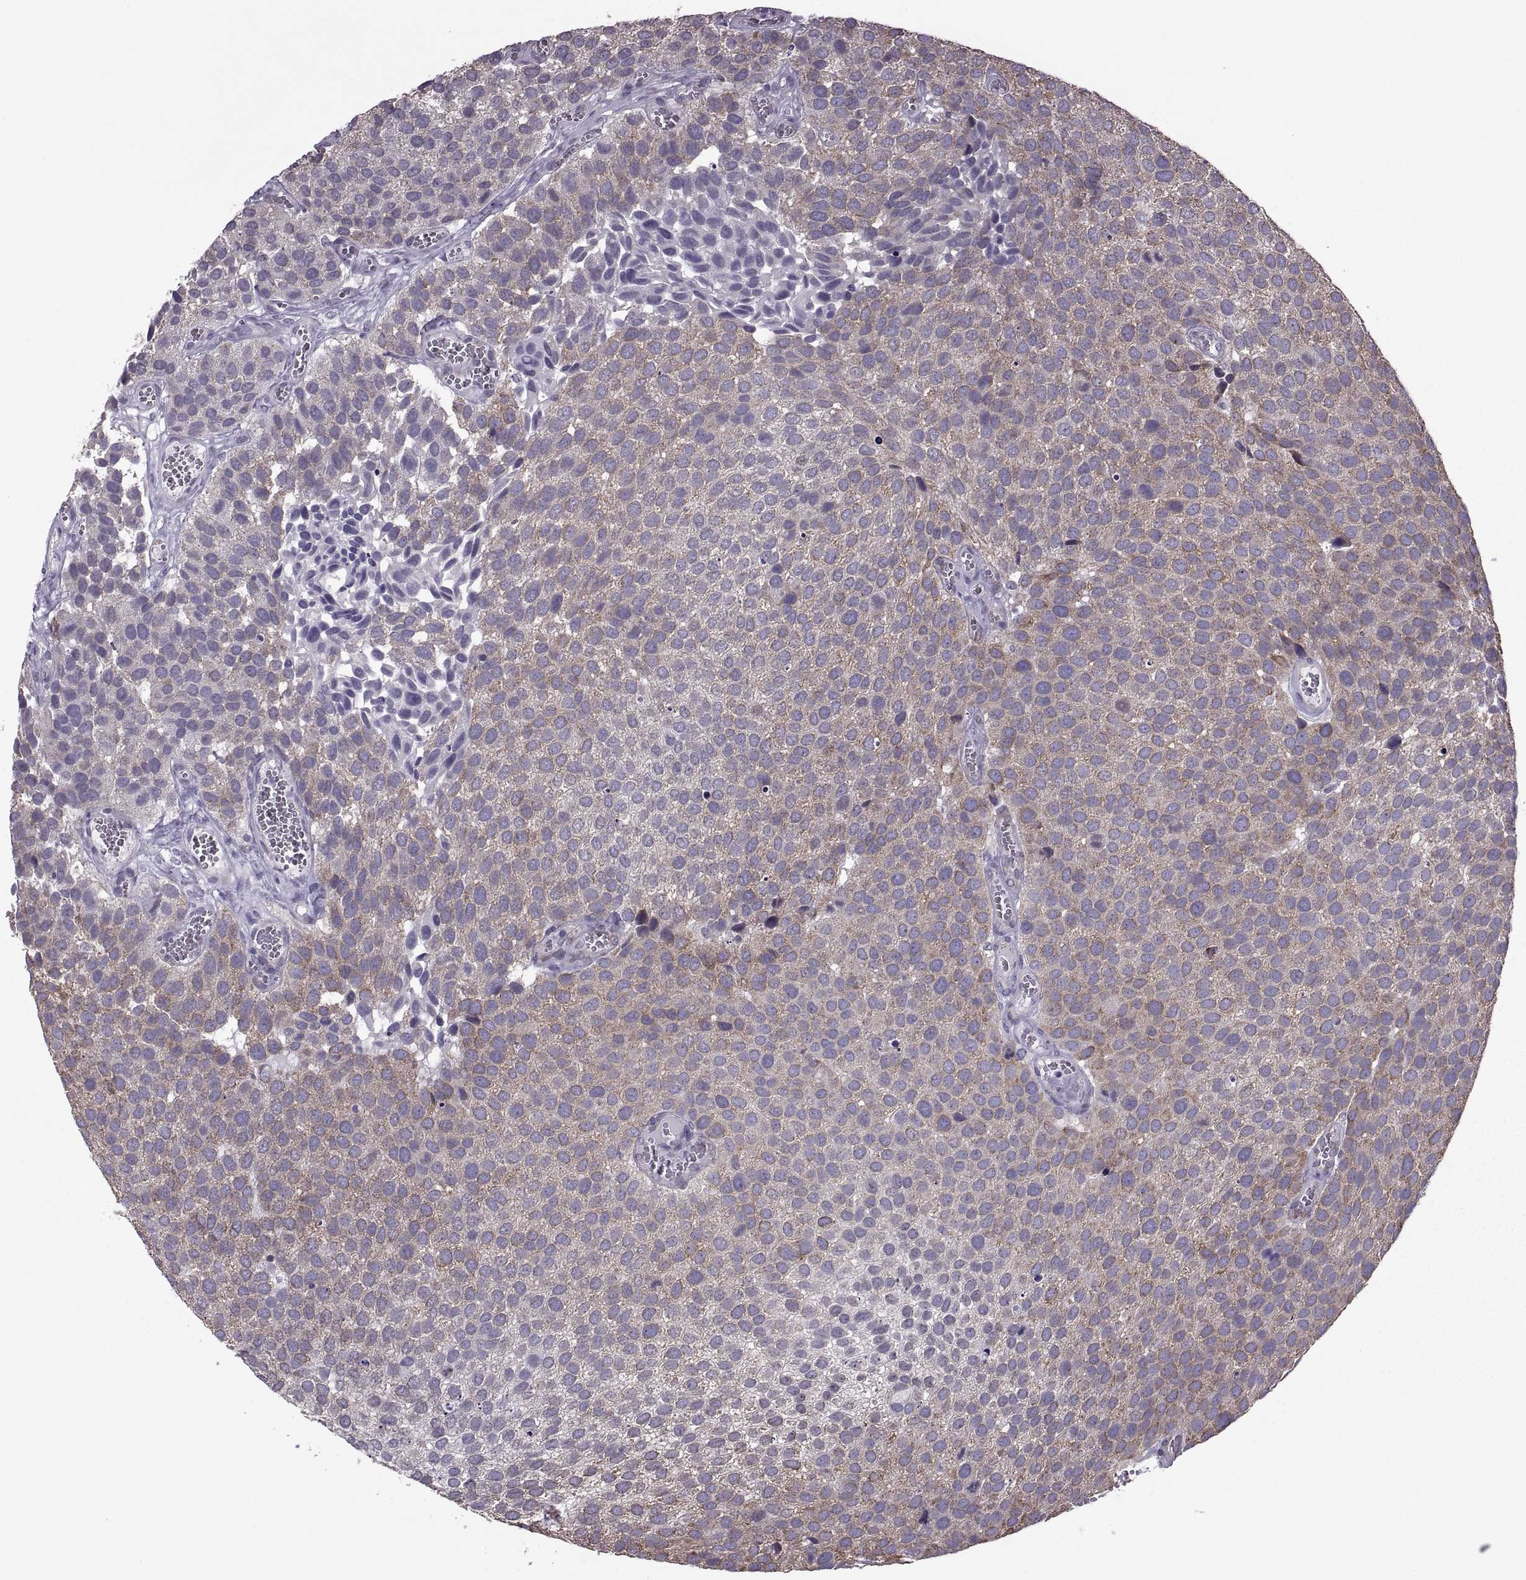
{"staining": {"intensity": "weak", "quantity": ">75%", "location": "cytoplasmic/membranous"}, "tissue": "urothelial cancer", "cell_type": "Tumor cells", "image_type": "cancer", "snomed": [{"axis": "morphology", "description": "Urothelial carcinoma, Low grade"}, {"axis": "topography", "description": "Urinary bladder"}], "caption": "Immunohistochemistry image of neoplastic tissue: urothelial cancer stained using immunohistochemistry demonstrates low levels of weak protein expression localized specifically in the cytoplasmic/membranous of tumor cells, appearing as a cytoplasmic/membranous brown color.", "gene": "PABPC1", "patient": {"sex": "female", "age": 69}}